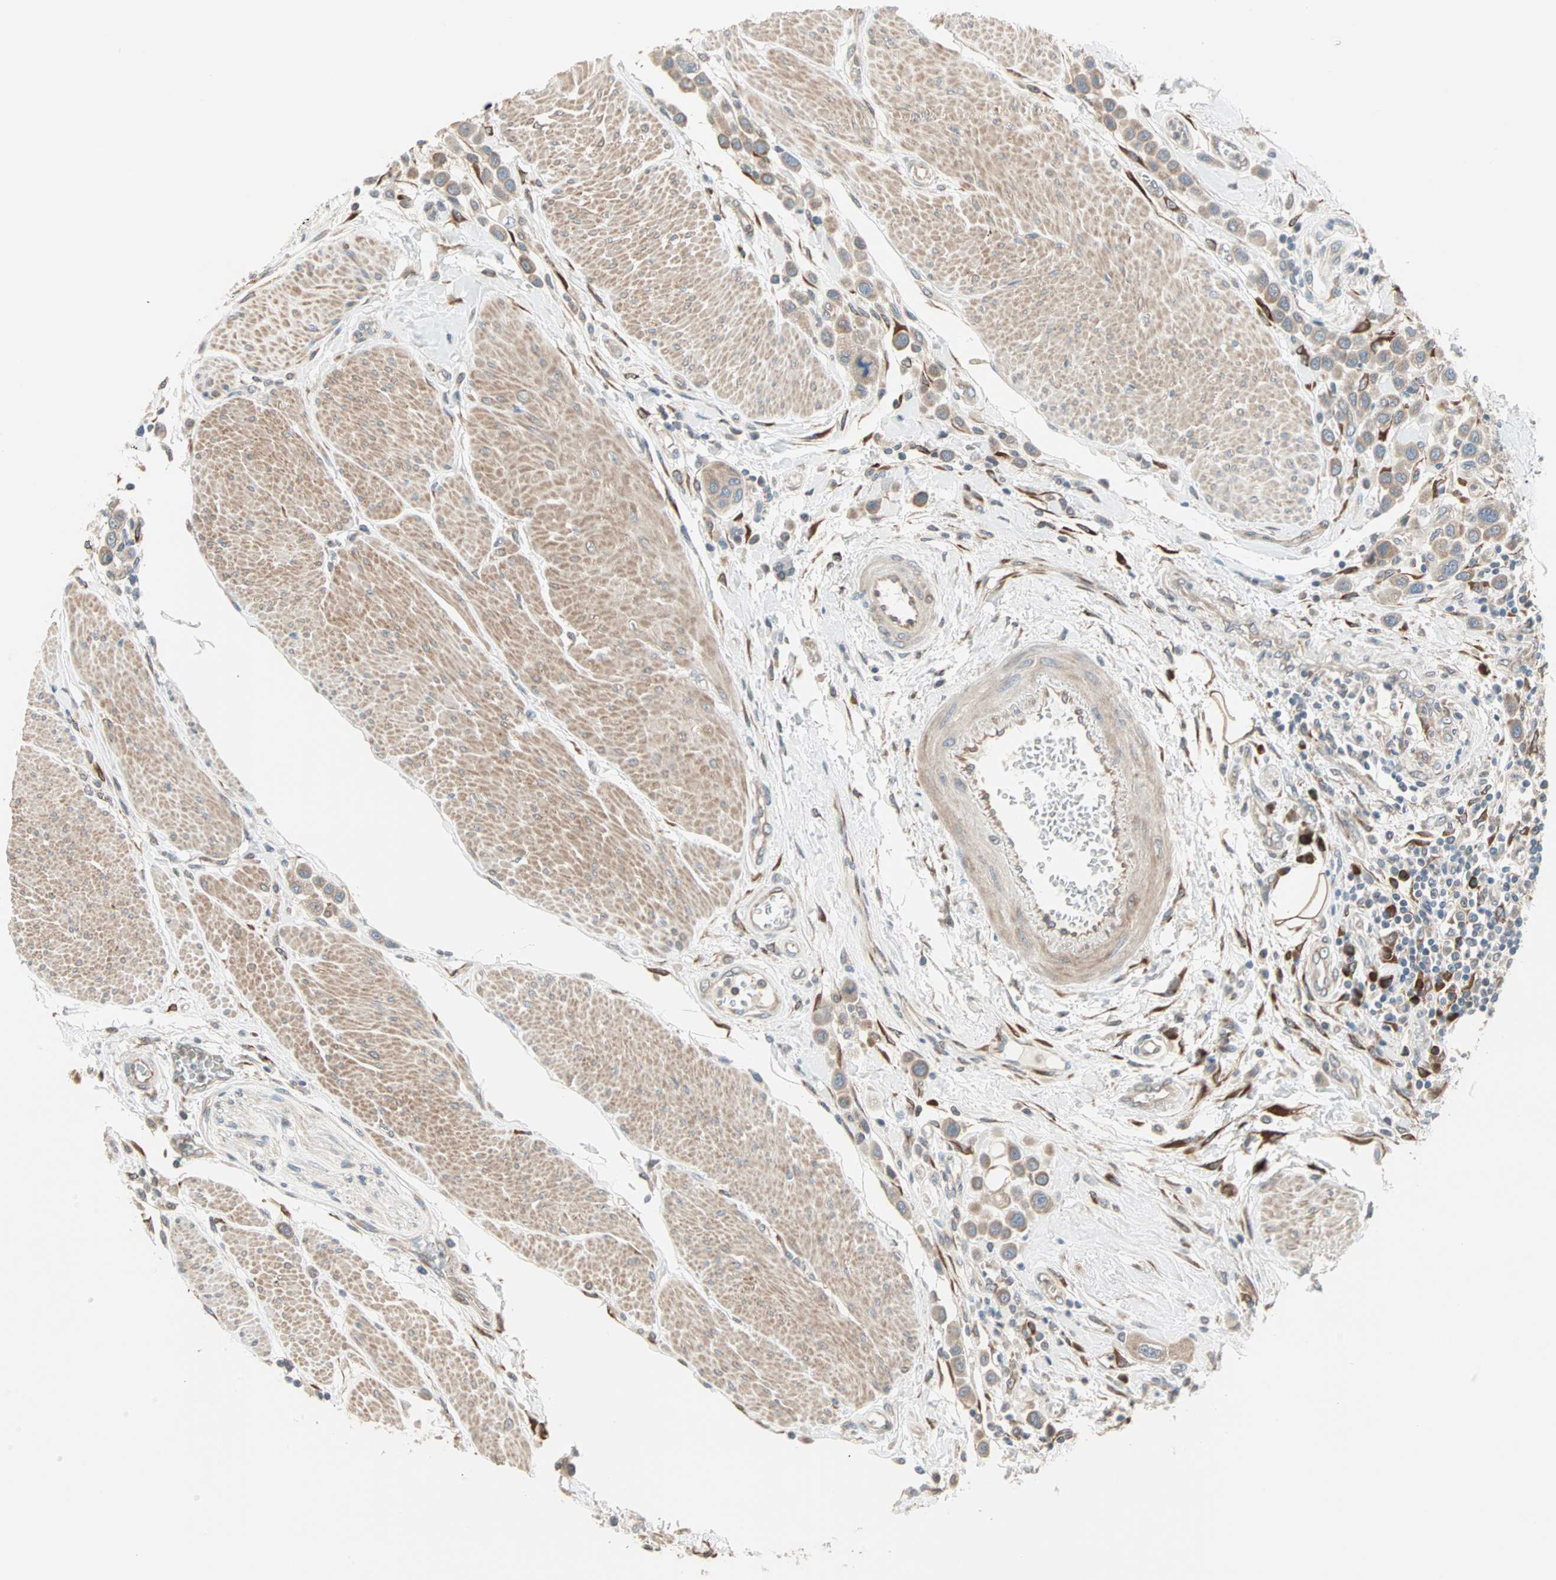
{"staining": {"intensity": "moderate", "quantity": ">75%", "location": "cytoplasmic/membranous"}, "tissue": "urothelial cancer", "cell_type": "Tumor cells", "image_type": "cancer", "snomed": [{"axis": "morphology", "description": "Urothelial carcinoma, High grade"}, {"axis": "topography", "description": "Urinary bladder"}], "caption": "This is an image of immunohistochemistry staining of urothelial carcinoma (high-grade), which shows moderate staining in the cytoplasmic/membranous of tumor cells.", "gene": "SAR1A", "patient": {"sex": "male", "age": 50}}